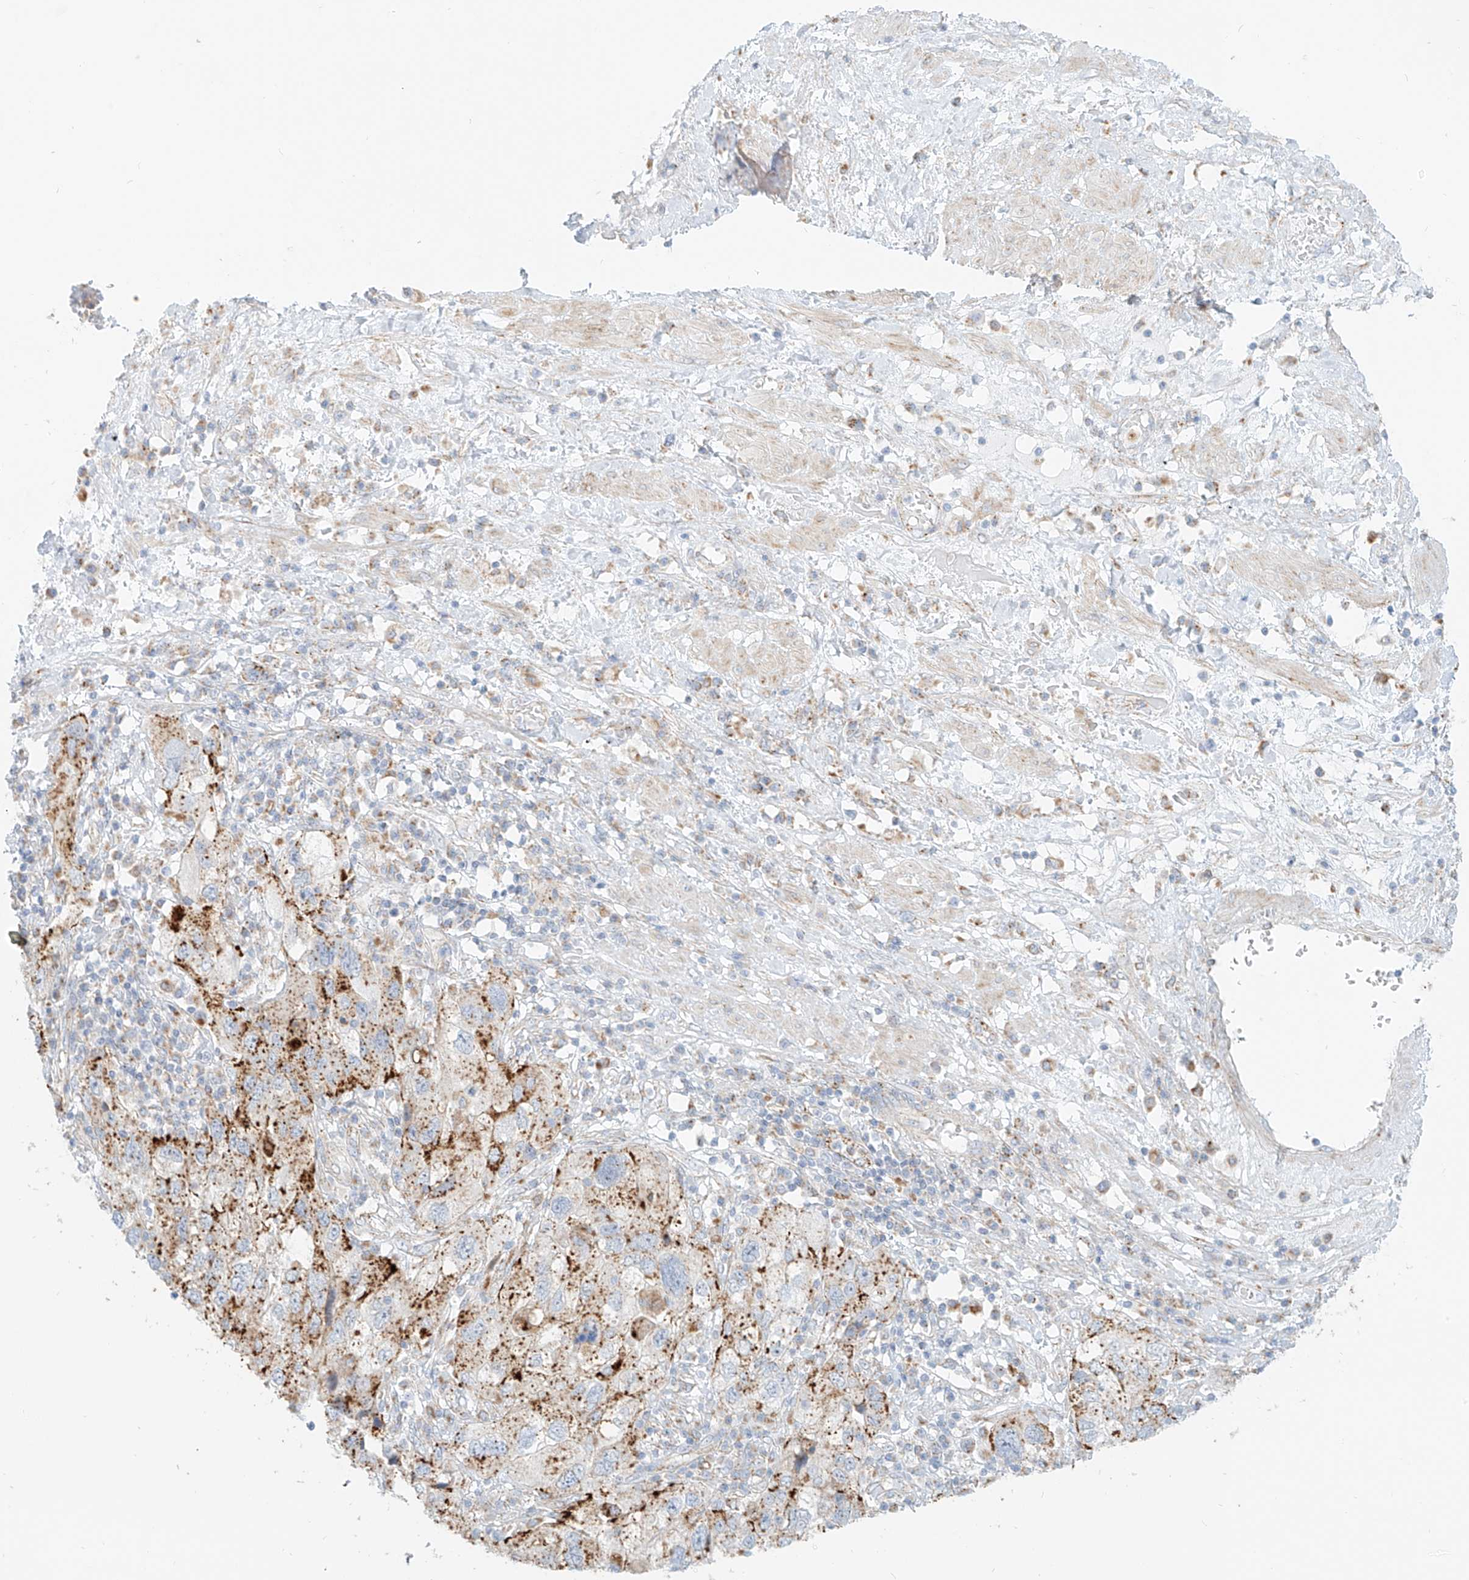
{"staining": {"intensity": "moderate", "quantity": ">75%", "location": "cytoplasmic/membranous"}, "tissue": "endometrial cancer", "cell_type": "Tumor cells", "image_type": "cancer", "snomed": [{"axis": "morphology", "description": "Adenocarcinoma, NOS"}, {"axis": "topography", "description": "Endometrium"}], "caption": "IHC photomicrograph of endometrial cancer (adenocarcinoma) stained for a protein (brown), which reveals medium levels of moderate cytoplasmic/membranous positivity in about >75% of tumor cells.", "gene": "SLC35F6", "patient": {"sex": "female", "age": 49}}